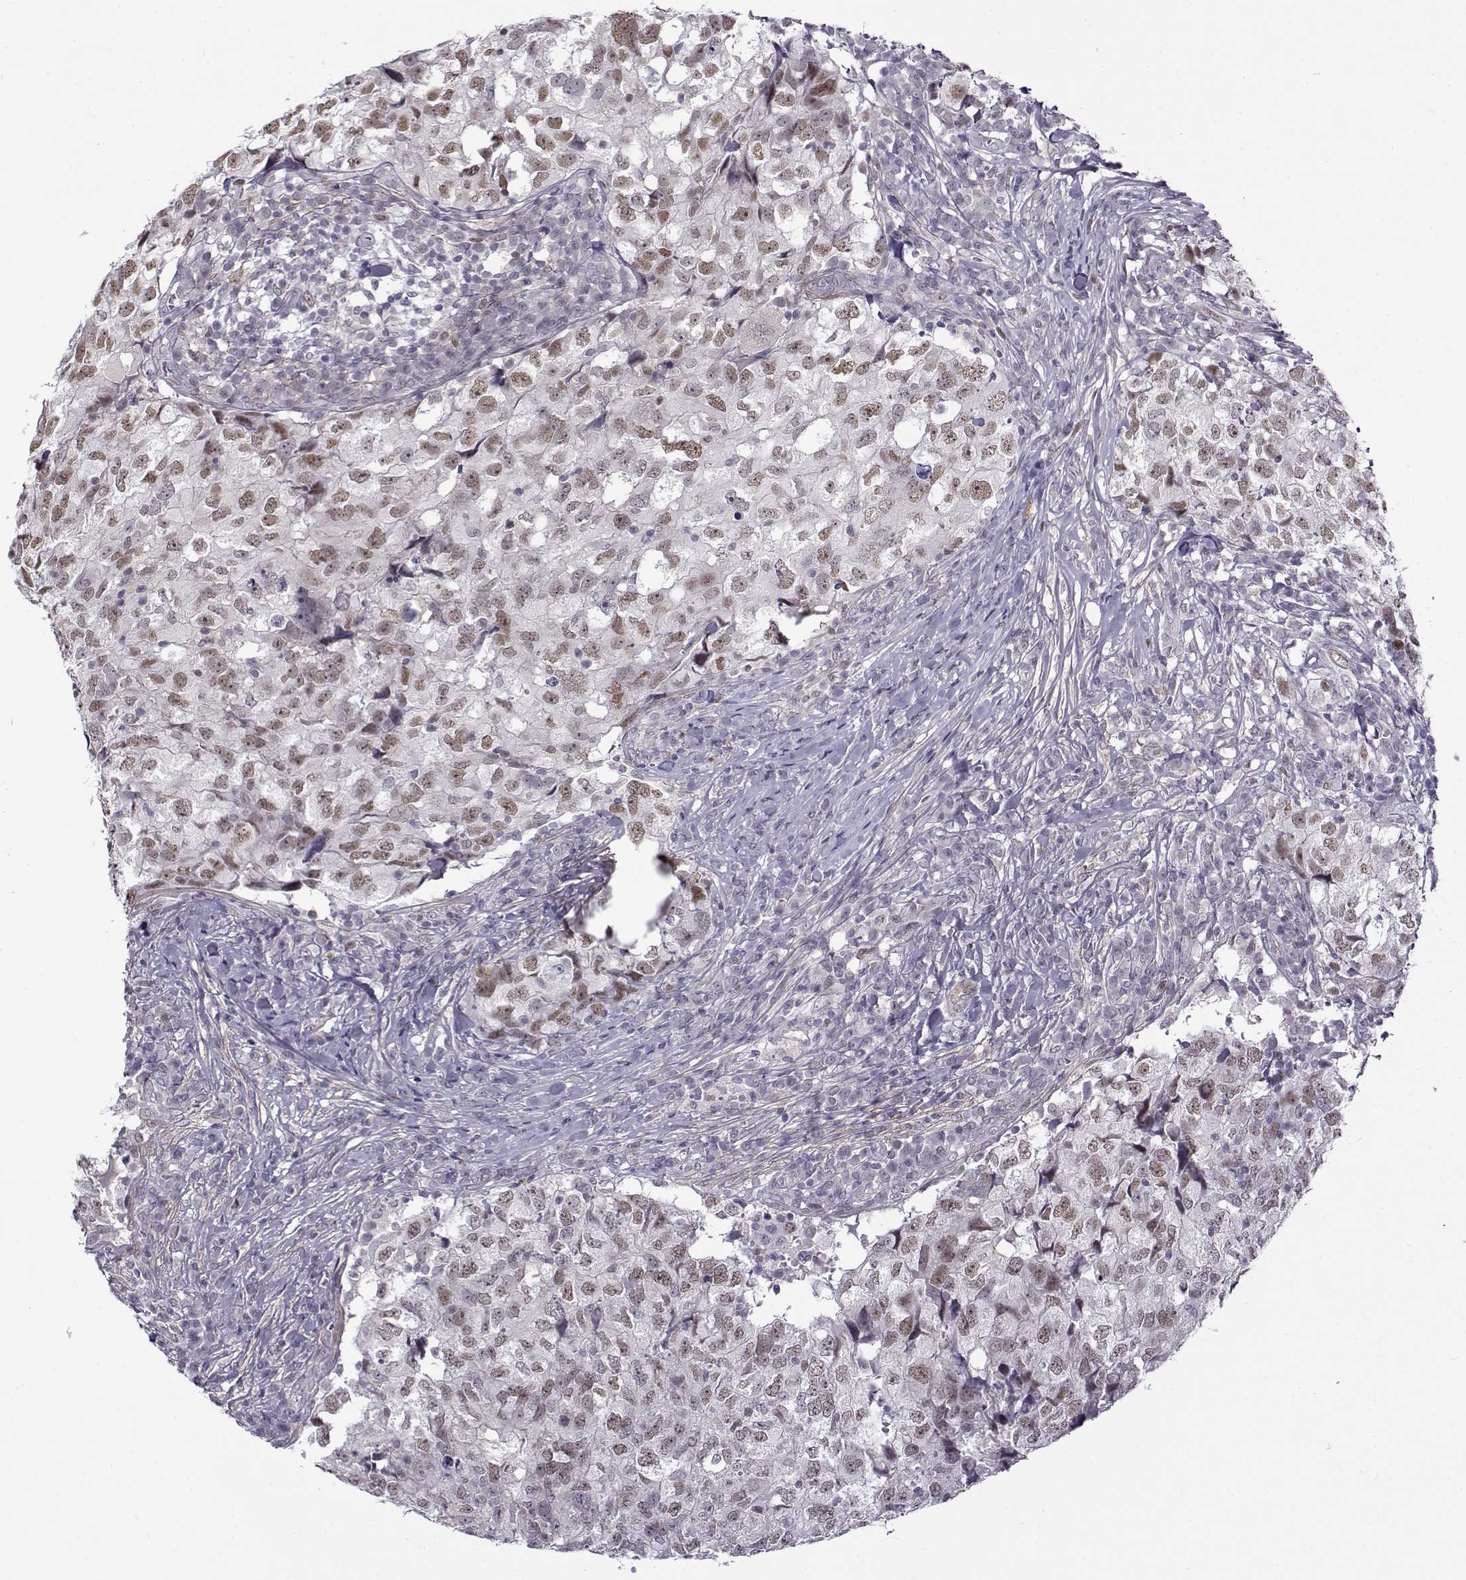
{"staining": {"intensity": "weak", "quantity": "25%-75%", "location": "nuclear"}, "tissue": "breast cancer", "cell_type": "Tumor cells", "image_type": "cancer", "snomed": [{"axis": "morphology", "description": "Duct carcinoma"}, {"axis": "topography", "description": "Breast"}], "caption": "Breast cancer (invasive ductal carcinoma) stained with a protein marker shows weak staining in tumor cells.", "gene": "BACH1", "patient": {"sex": "female", "age": 30}}